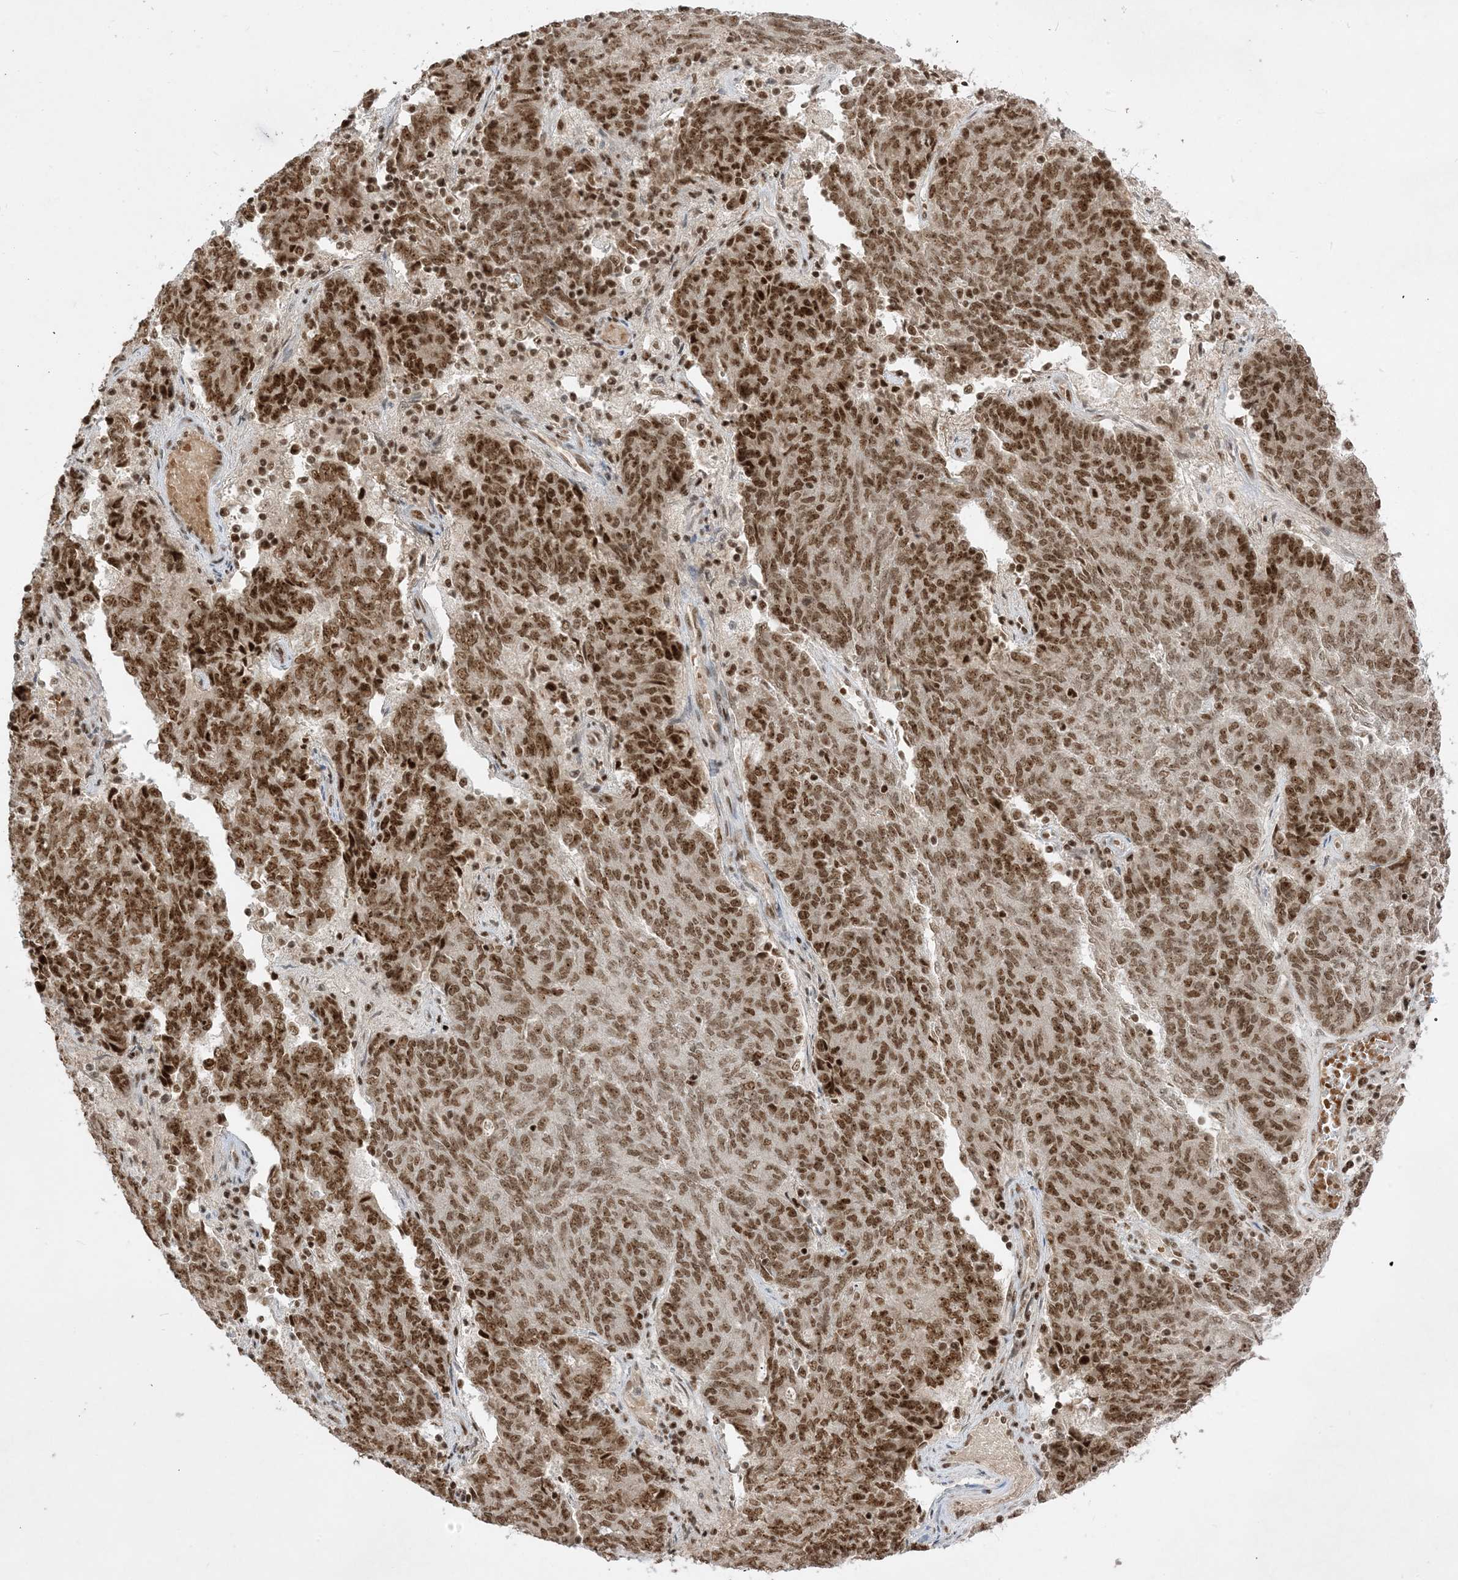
{"staining": {"intensity": "strong", "quantity": ">75%", "location": "nuclear"}, "tissue": "endometrial cancer", "cell_type": "Tumor cells", "image_type": "cancer", "snomed": [{"axis": "morphology", "description": "Adenocarcinoma, NOS"}, {"axis": "topography", "description": "Endometrium"}], "caption": "Endometrial adenocarcinoma stained with DAB (3,3'-diaminobenzidine) immunohistochemistry exhibits high levels of strong nuclear expression in about >75% of tumor cells. (IHC, brightfield microscopy, high magnification).", "gene": "PPIL2", "patient": {"sex": "female", "age": 80}}